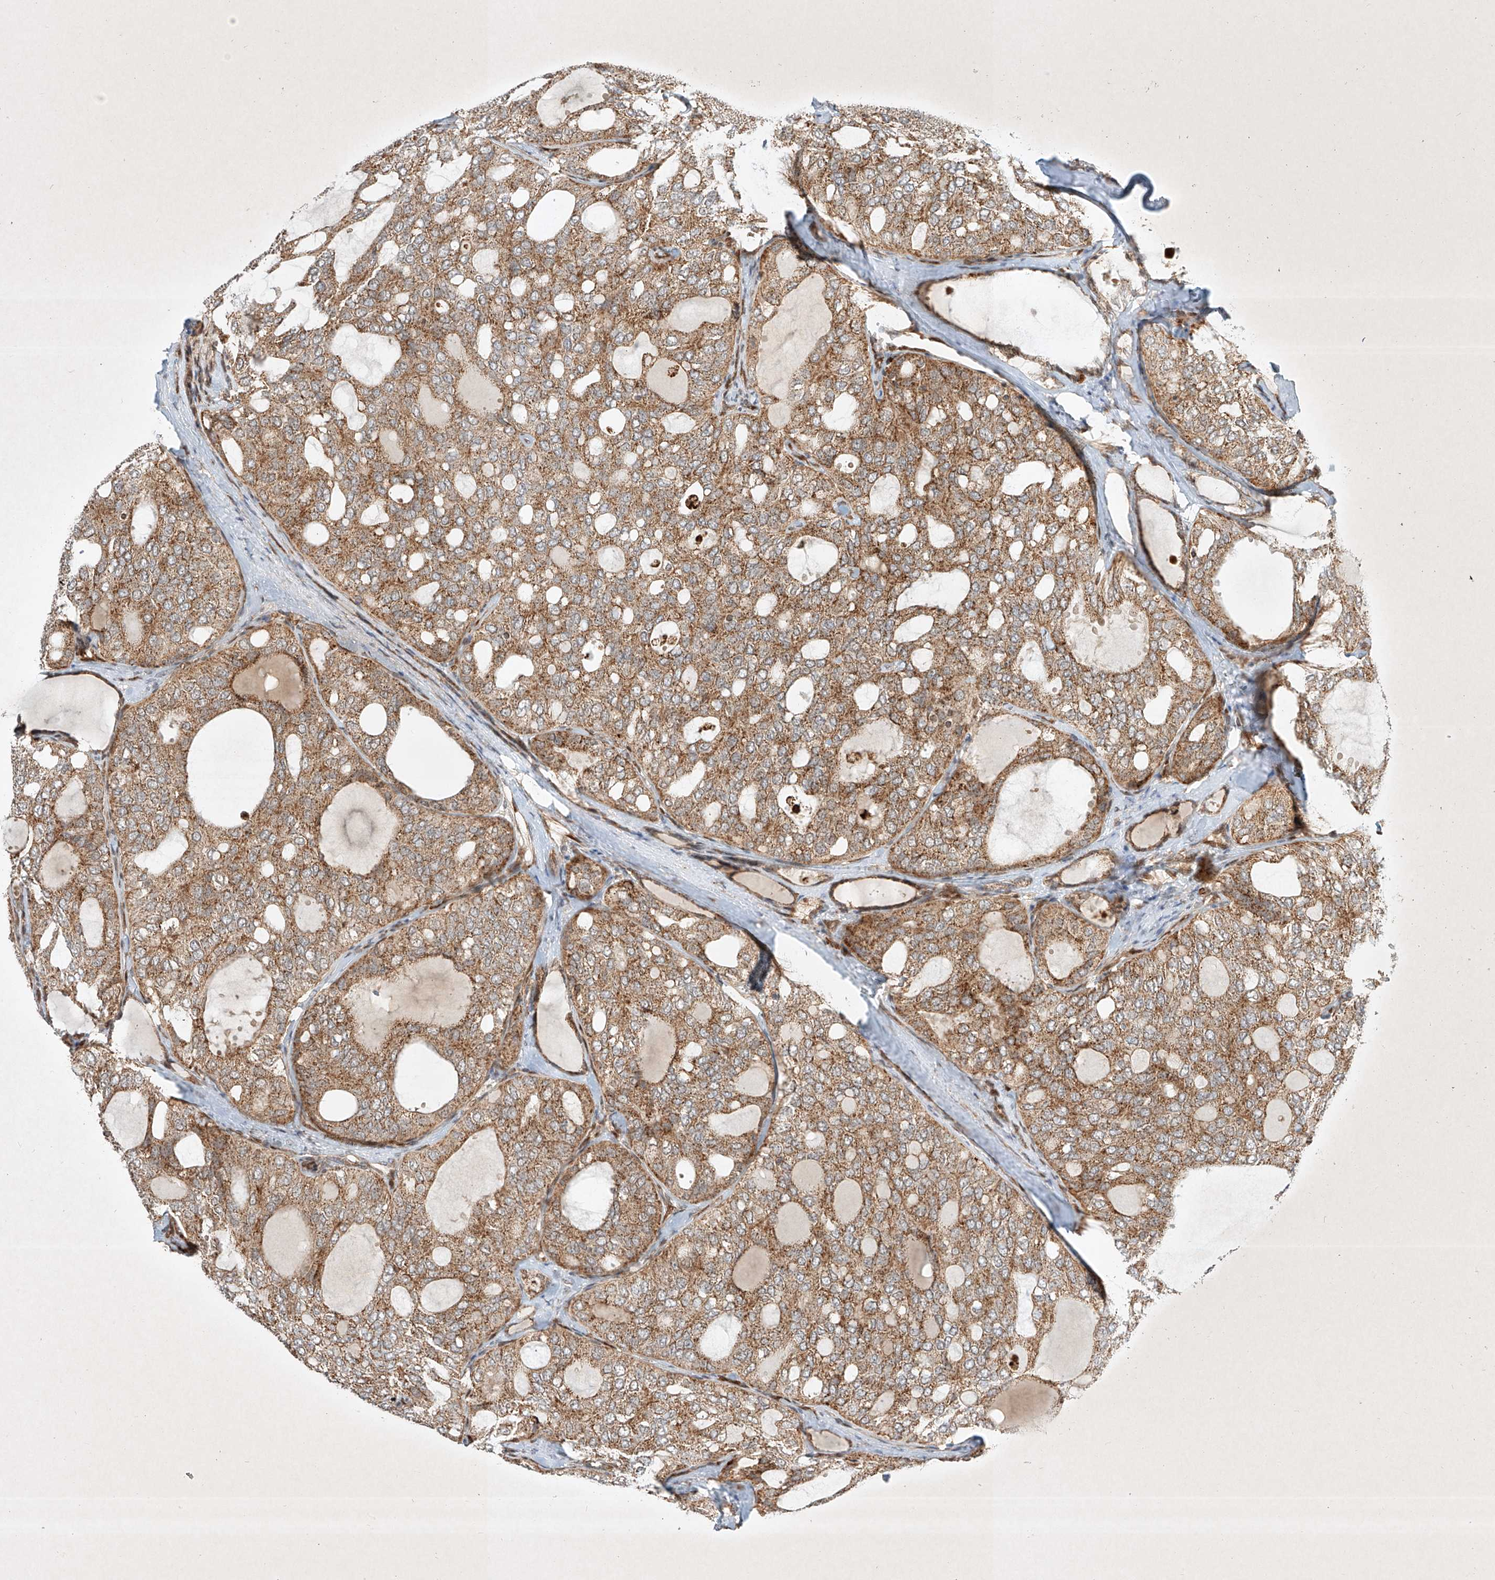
{"staining": {"intensity": "moderate", "quantity": ">75%", "location": "cytoplasmic/membranous"}, "tissue": "thyroid cancer", "cell_type": "Tumor cells", "image_type": "cancer", "snomed": [{"axis": "morphology", "description": "Follicular adenoma carcinoma, NOS"}, {"axis": "topography", "description": "Thyroid gland"}], "caption": "There is medium levels of moderate cytoplasmic/membranous positivity in tumor cells of follicular adenoma carcinoma (thyroid), as demonstrated by immunohistochemical staining (brown color).", "gene": "EPG5", "patient": {"sex": "male", "age": 75}}